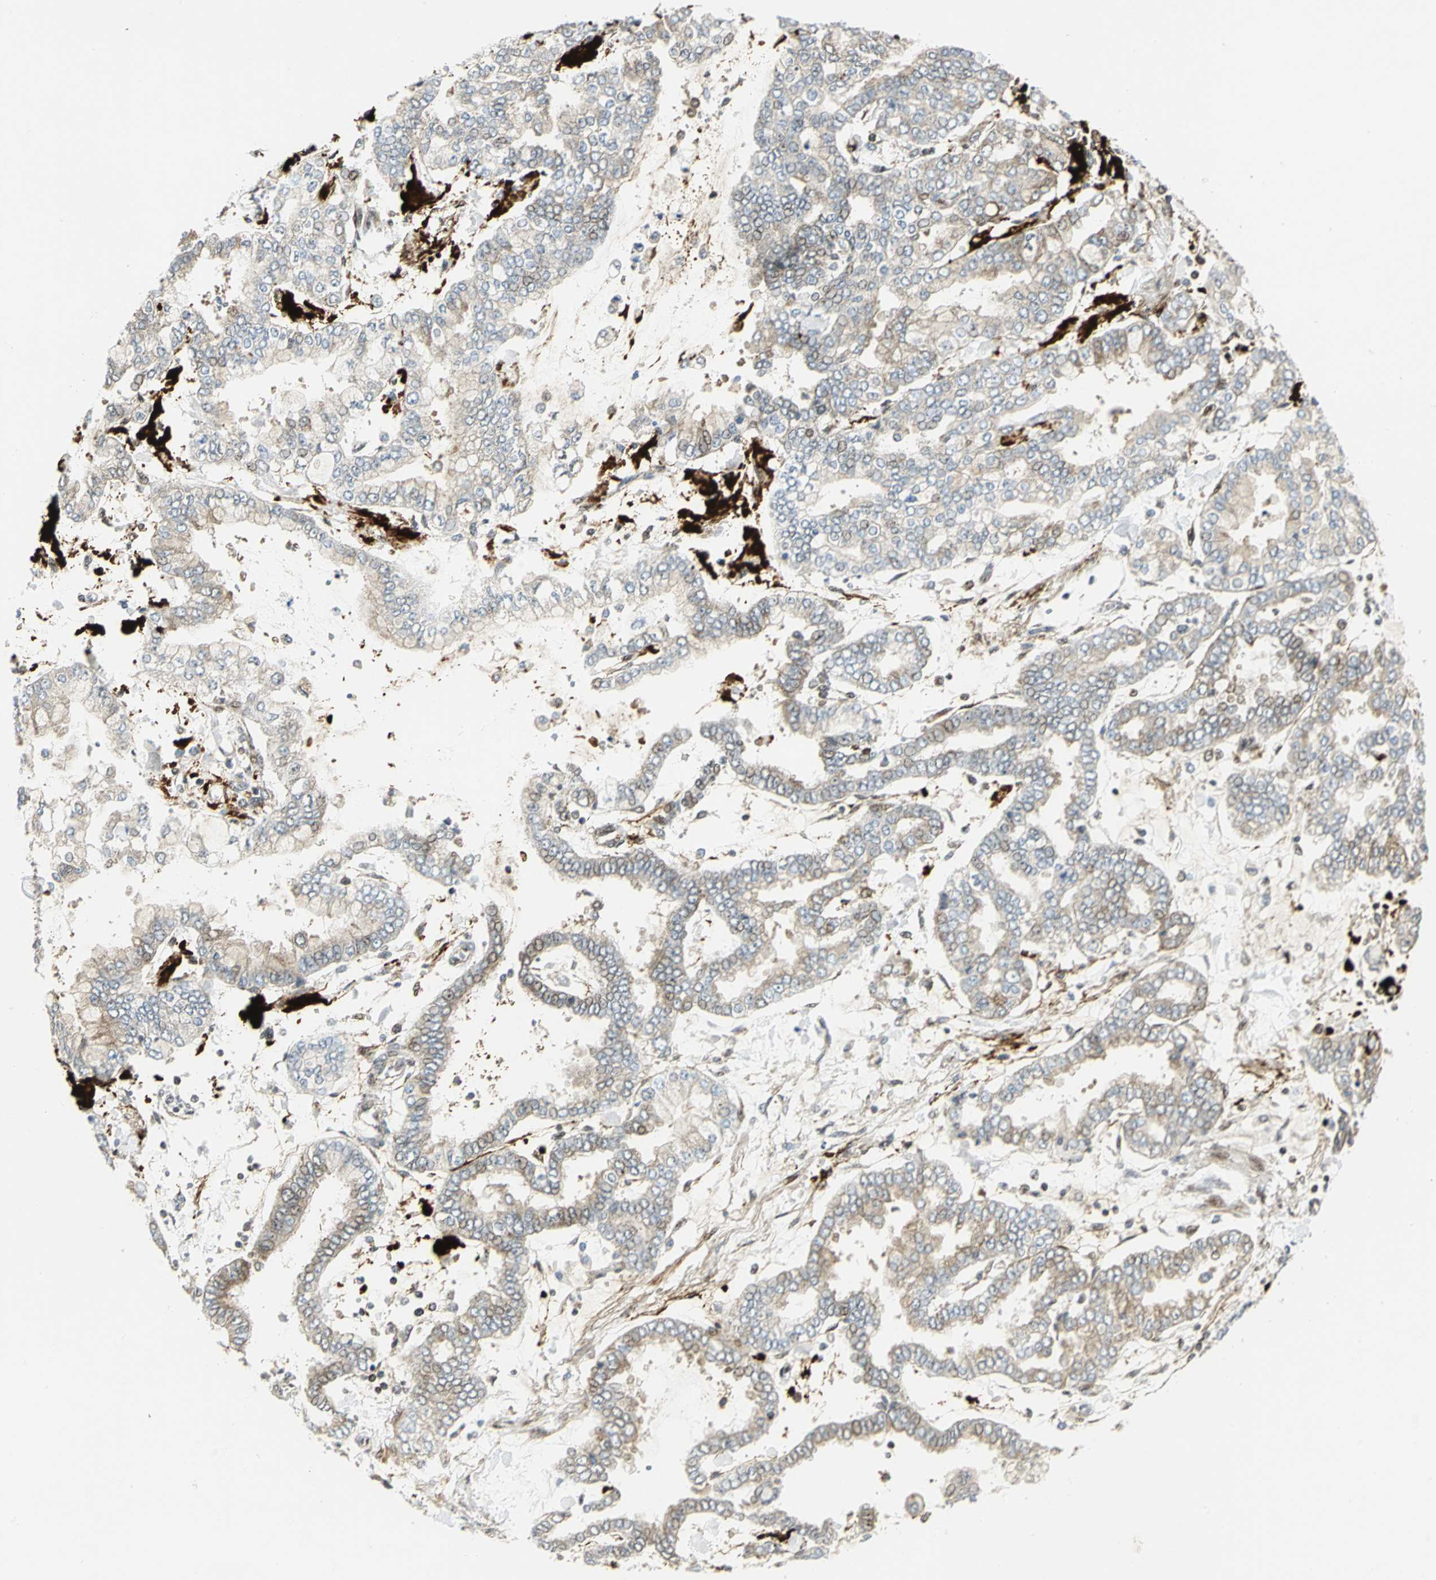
{"staining": {"intensity": "weak", "quantity": ">75%", "location": "cytoplasmic/membranous"}, "tissue": "stomach cancer", "cell_type": "Tumor cells", "image_type": "cancer", "snomed": [{"axis": "morphology", "description": "Normal tissue, NOS"}, {"axis": "morphology", "description": "Adenocarcinoma, NOS"}, {"axis": "topography", "description": "Stomach, upper"}, {"axis": "topography", "description": "Stomach"}], "caption": "Protein expression analysis of human stomach cancer reveals weak cytoplasmic/membranous expression in approximately >75% of tumor cells.", "gene": "ATP6V1A", "patient": {"sex": "male", "age": 76}}